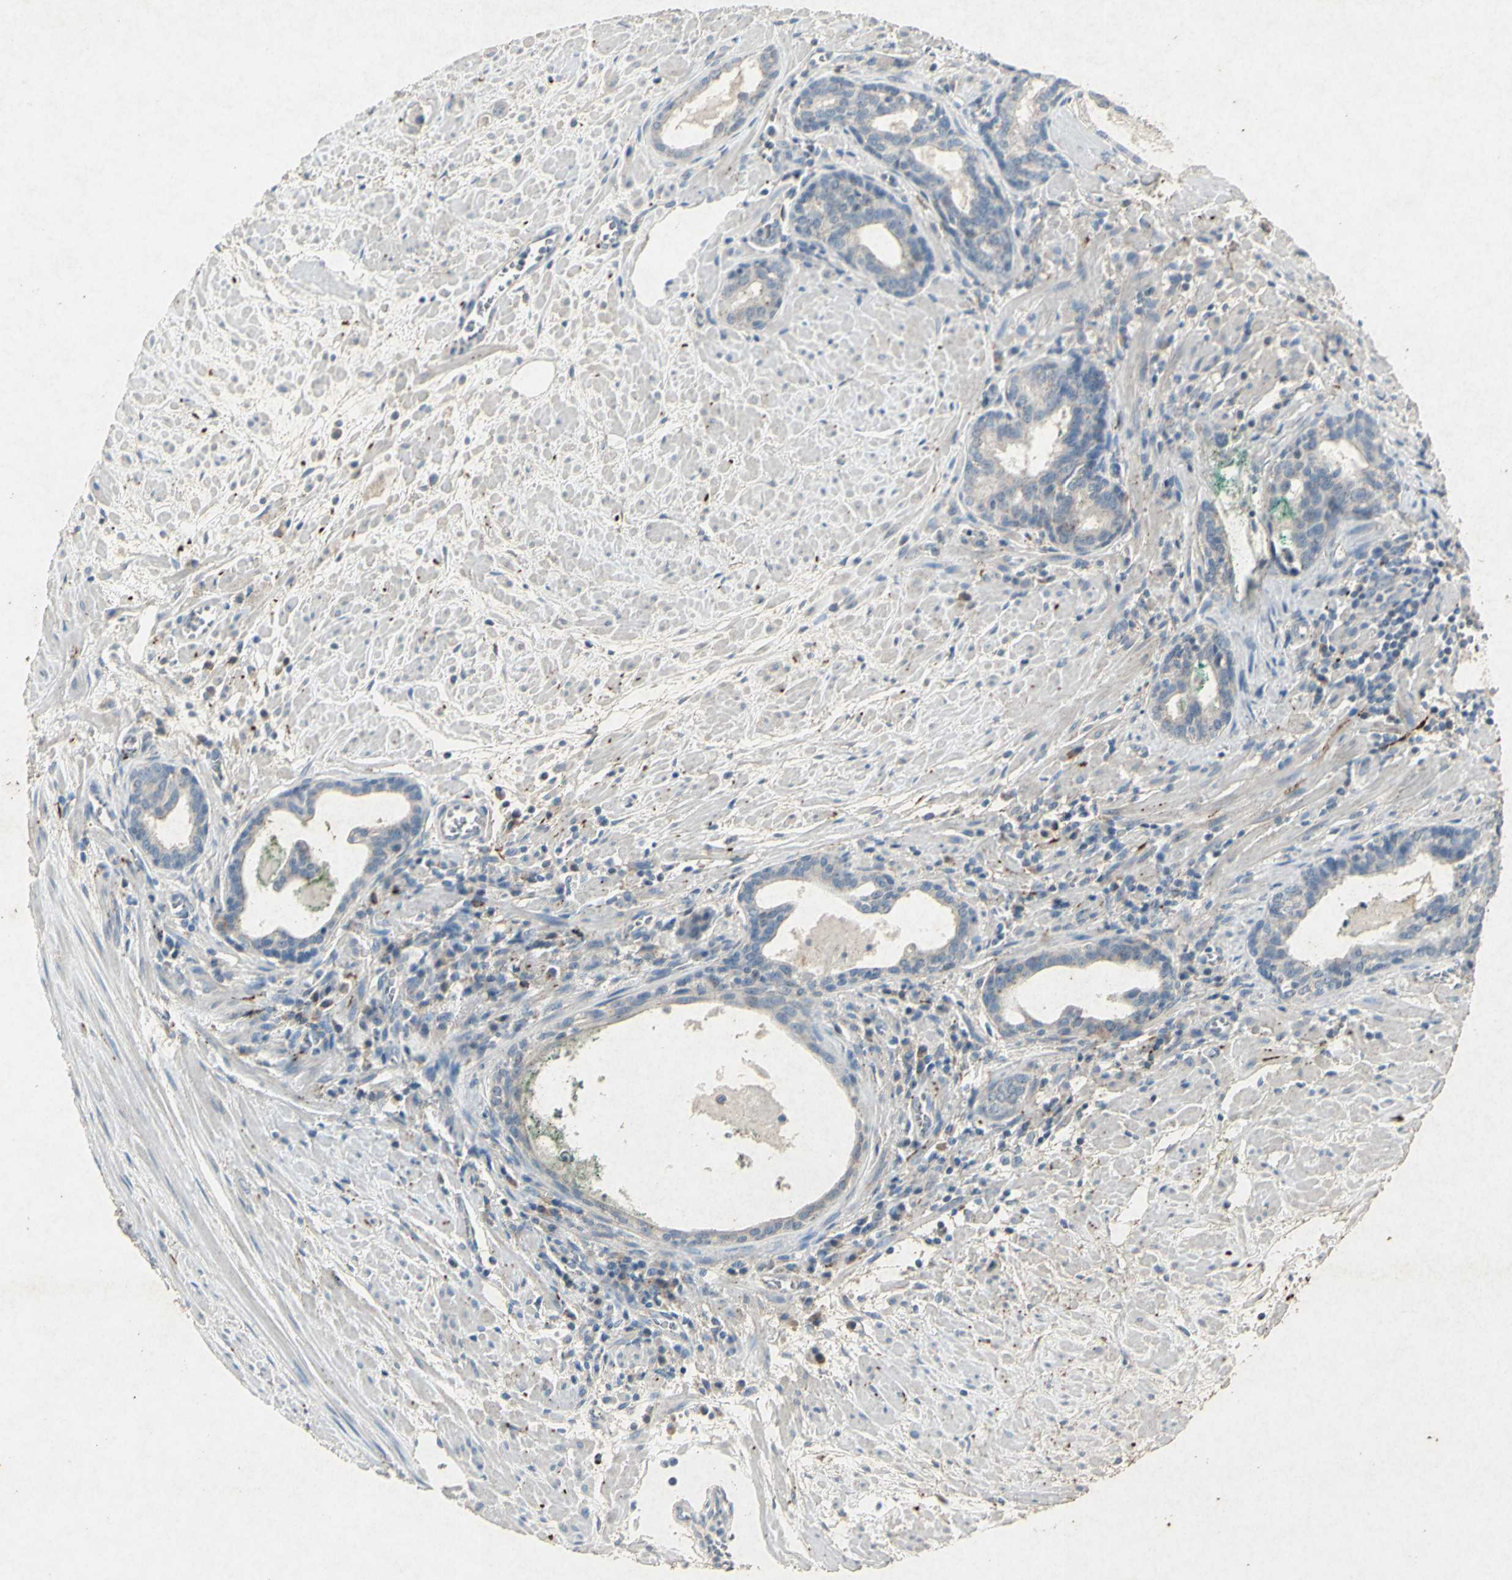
{"staining": {"intensity": "weak", "quantity": ">75%", "location": "cytoplasmic/membranous"}, "tissue": "prostate cancer", "cell_type": "Tumor cells", "image_type": "cancer", "snomed": [{"axis": "morphology", "description": "Adenocarcinoma, Low grade"}, {"axis": "topography", "description": "Prostate"}], "caption": "Immunohistochemistry photomicrograph of neoplastic tissue: human prostate cancer (adenocarcinoma (low-grade)) stained using immunohistochemistry reveals low levels of weak protein expression localized specifically in the cytoplasmic/membranous of tumor cells, appearing as a cytoplasmic/membranous brown color.", "gene": "SNAP91", "patient": {"sex": "male", "age": 57}}